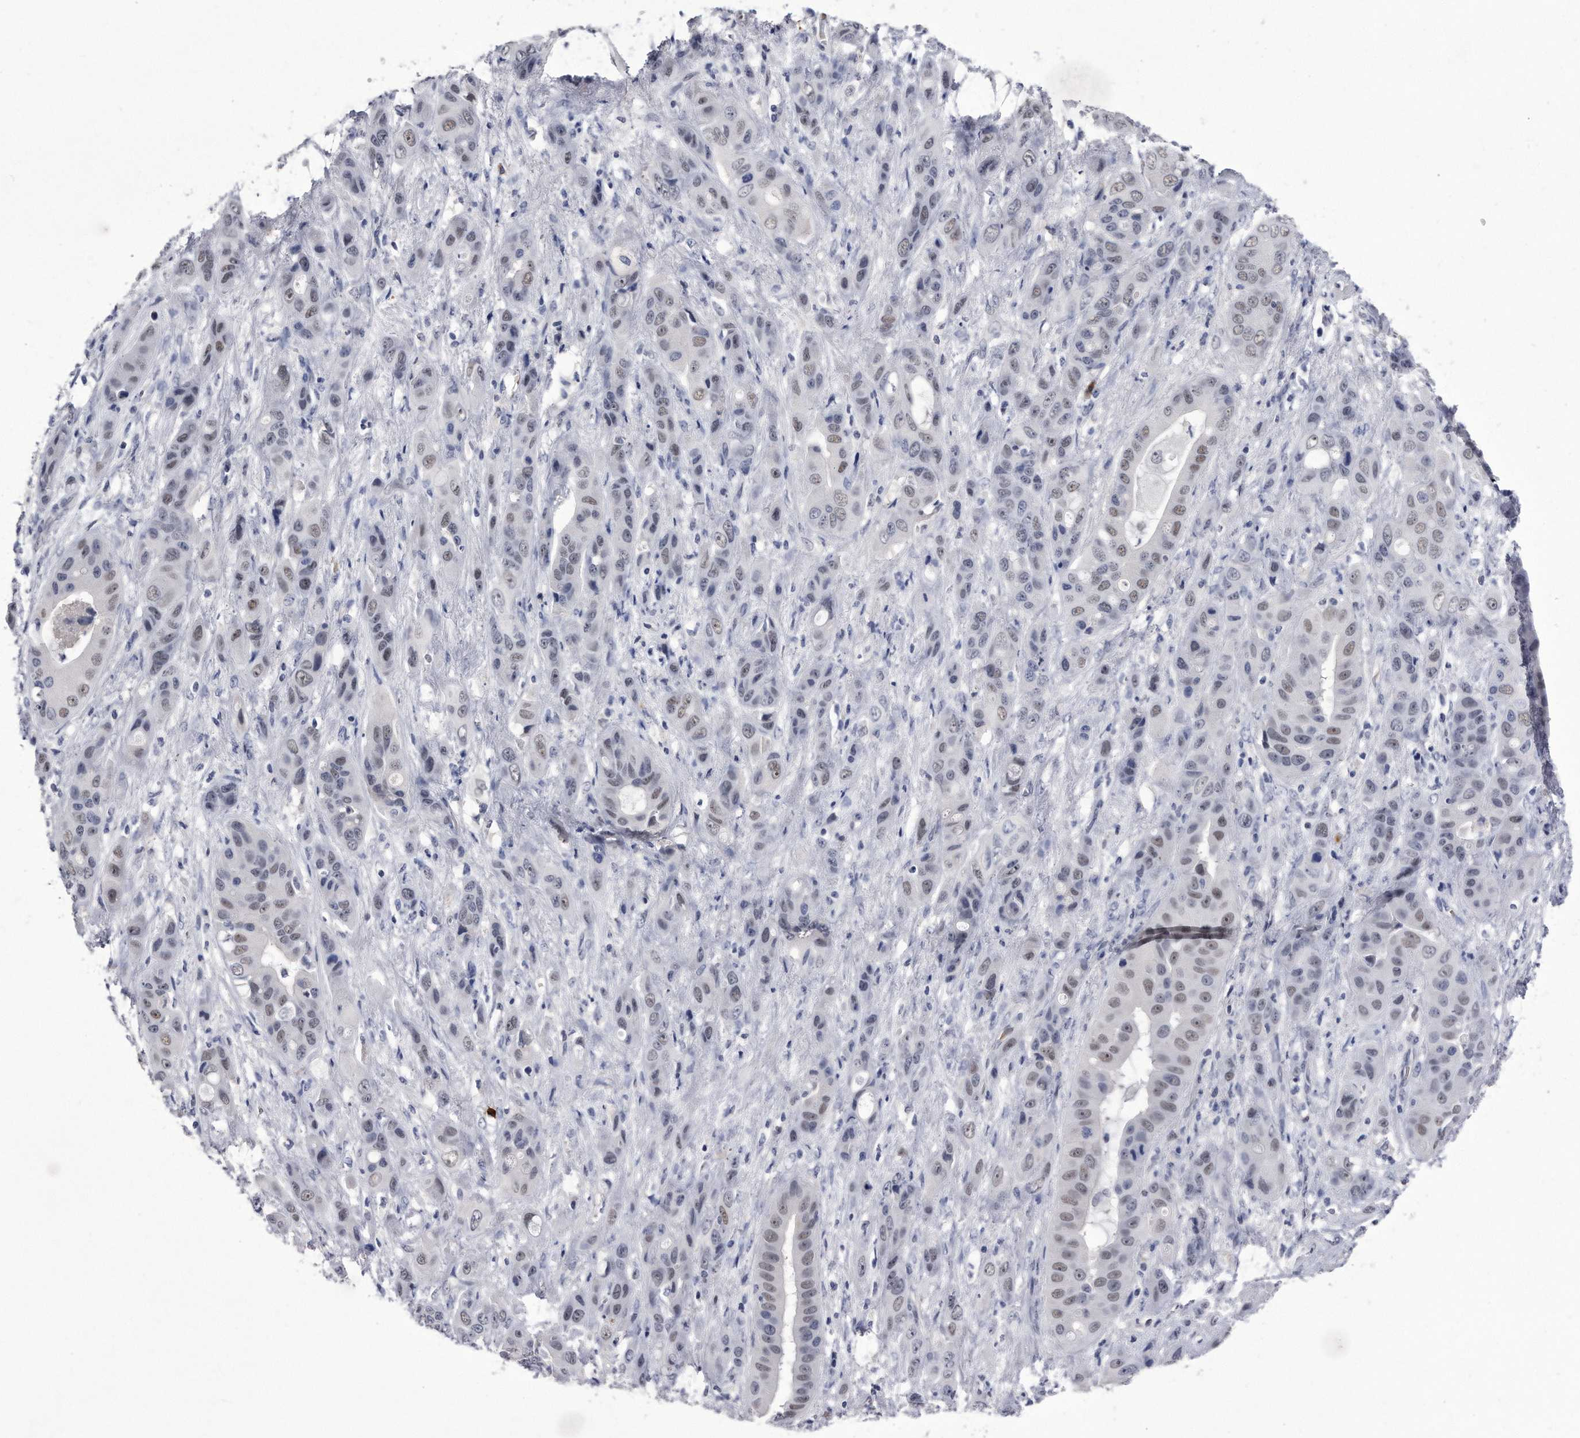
{"staining": {"intensity": "weak", "quantity": ">75%", "location": "nuclear"}, "tissue": "liver cancer", "cell_type": "Tumor cells", "image_type": "cancer", "snomed": [{"axis": "morphology", "description": "Cholangiocarcinoma"}, {"axis": "topography", "description": "Liver"}], "caption": "Weak nuclear protein staining is appreciated in about >75% of tumor cells in liver cancer.", "gene": "KCTD8", "patient": {"sex": "female", "age": 52}}